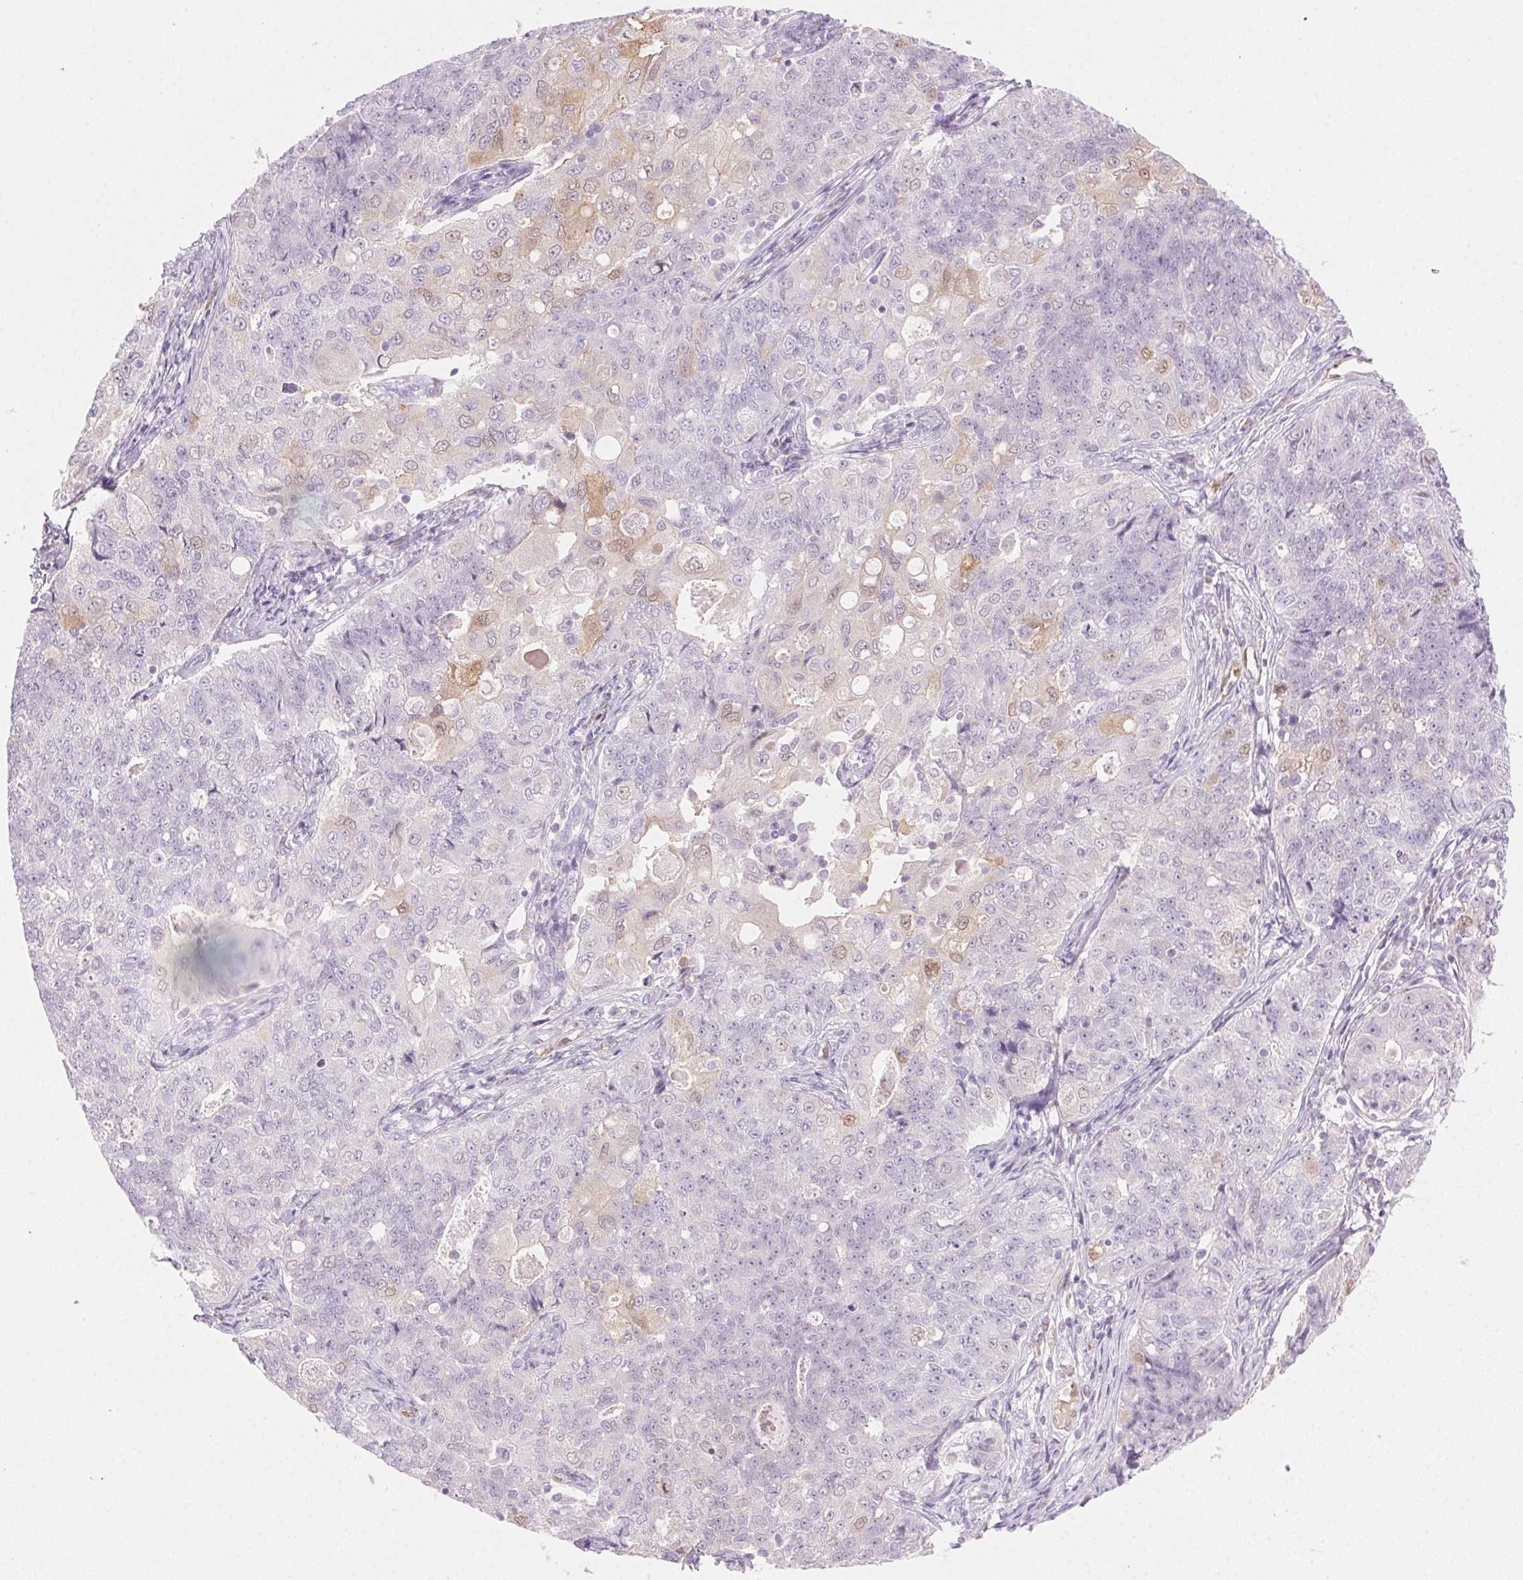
{"staining": {"intensity": "weak", "quantity": "<25%", "location": "nuclear"}, "tissue": "endometrial cancer", "cell_type": "Tumor cells", "image_type": "cancer", "snomed": [{"axis": "morphology", "description": "Adenocarcinoma, NOS"}, {"axis": "topography", "description": "Endometrium"}], "caption": "Immunohistochemistry photomicrograph of endometrial cancer (adenocarcinoma) stained for a protein (brown), which shows no staining in tumor cells. (Brightfield microscopy of DAB immunohistochemistry (IHC) at high magnification).", "gene": "TMEM45A", "patient": {"sex": "female", "age": 43}}